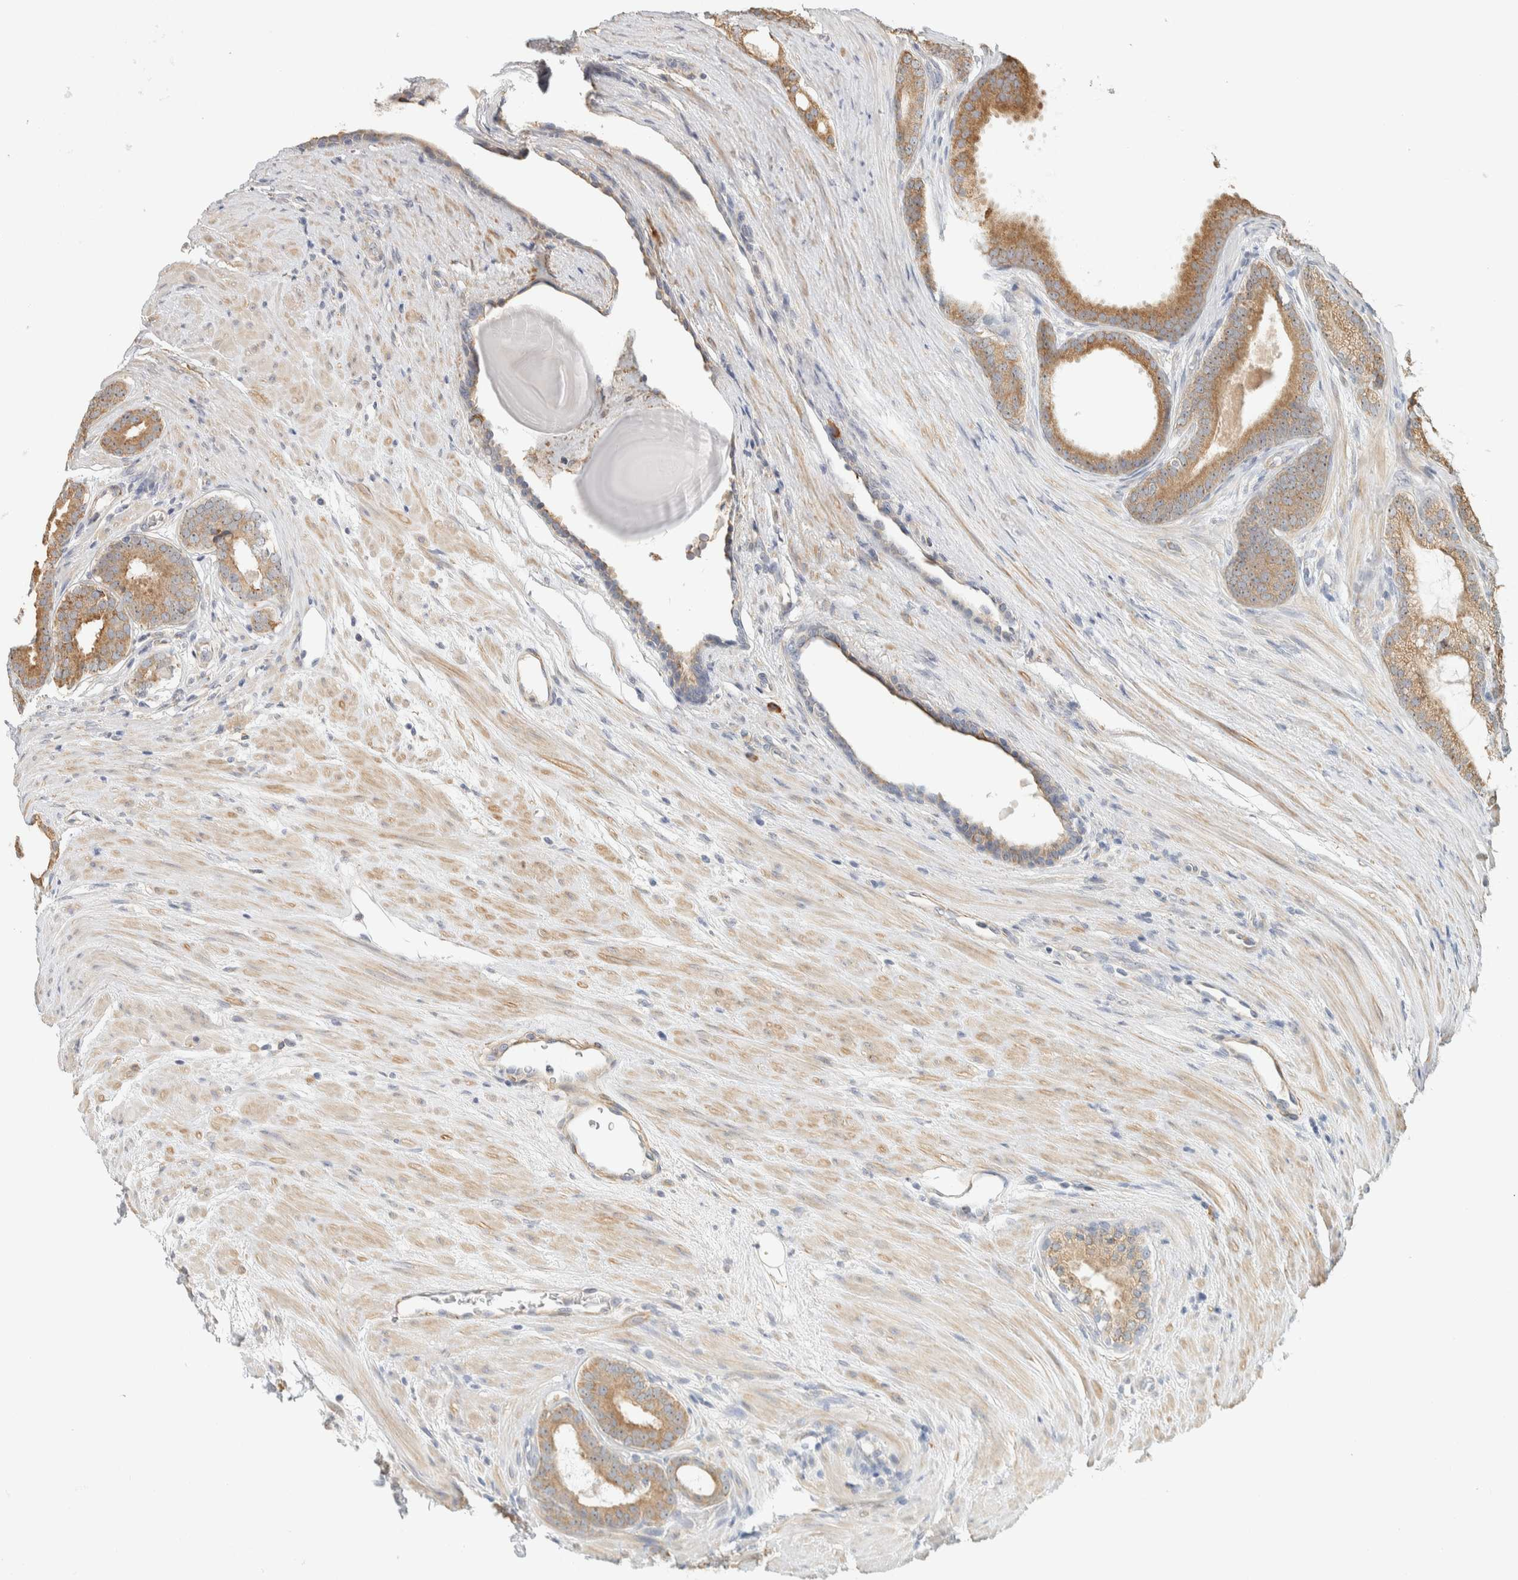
{"staining": {"intensity": "moderate", "quantity": ">75%", "location": "cytoplasmic/membranous"}, "tissue": "prostate cancer", "cell_type": "Tumor cells", "image_type": "cancer", "snomed": [{"axis": "morphology", "description": "Adenocarcinoma, High grade"}, {"axis": "topography", "description": "Prostate"}], "caption": "Prostate adenocarcinoma (high-grade) tissue shows moderate cytoplasmic/membranous positivity in approximately >75% of tumor cells, visualized by immunohistochemistry. The staining was performed using DAB (3,3'-diaminobenzidine), with brown indicating positive protein expression. Nuclei are stained blue with hematoxylin.", "gene": "KLHL40", "patient": {"sex": "male", "age": 60}}